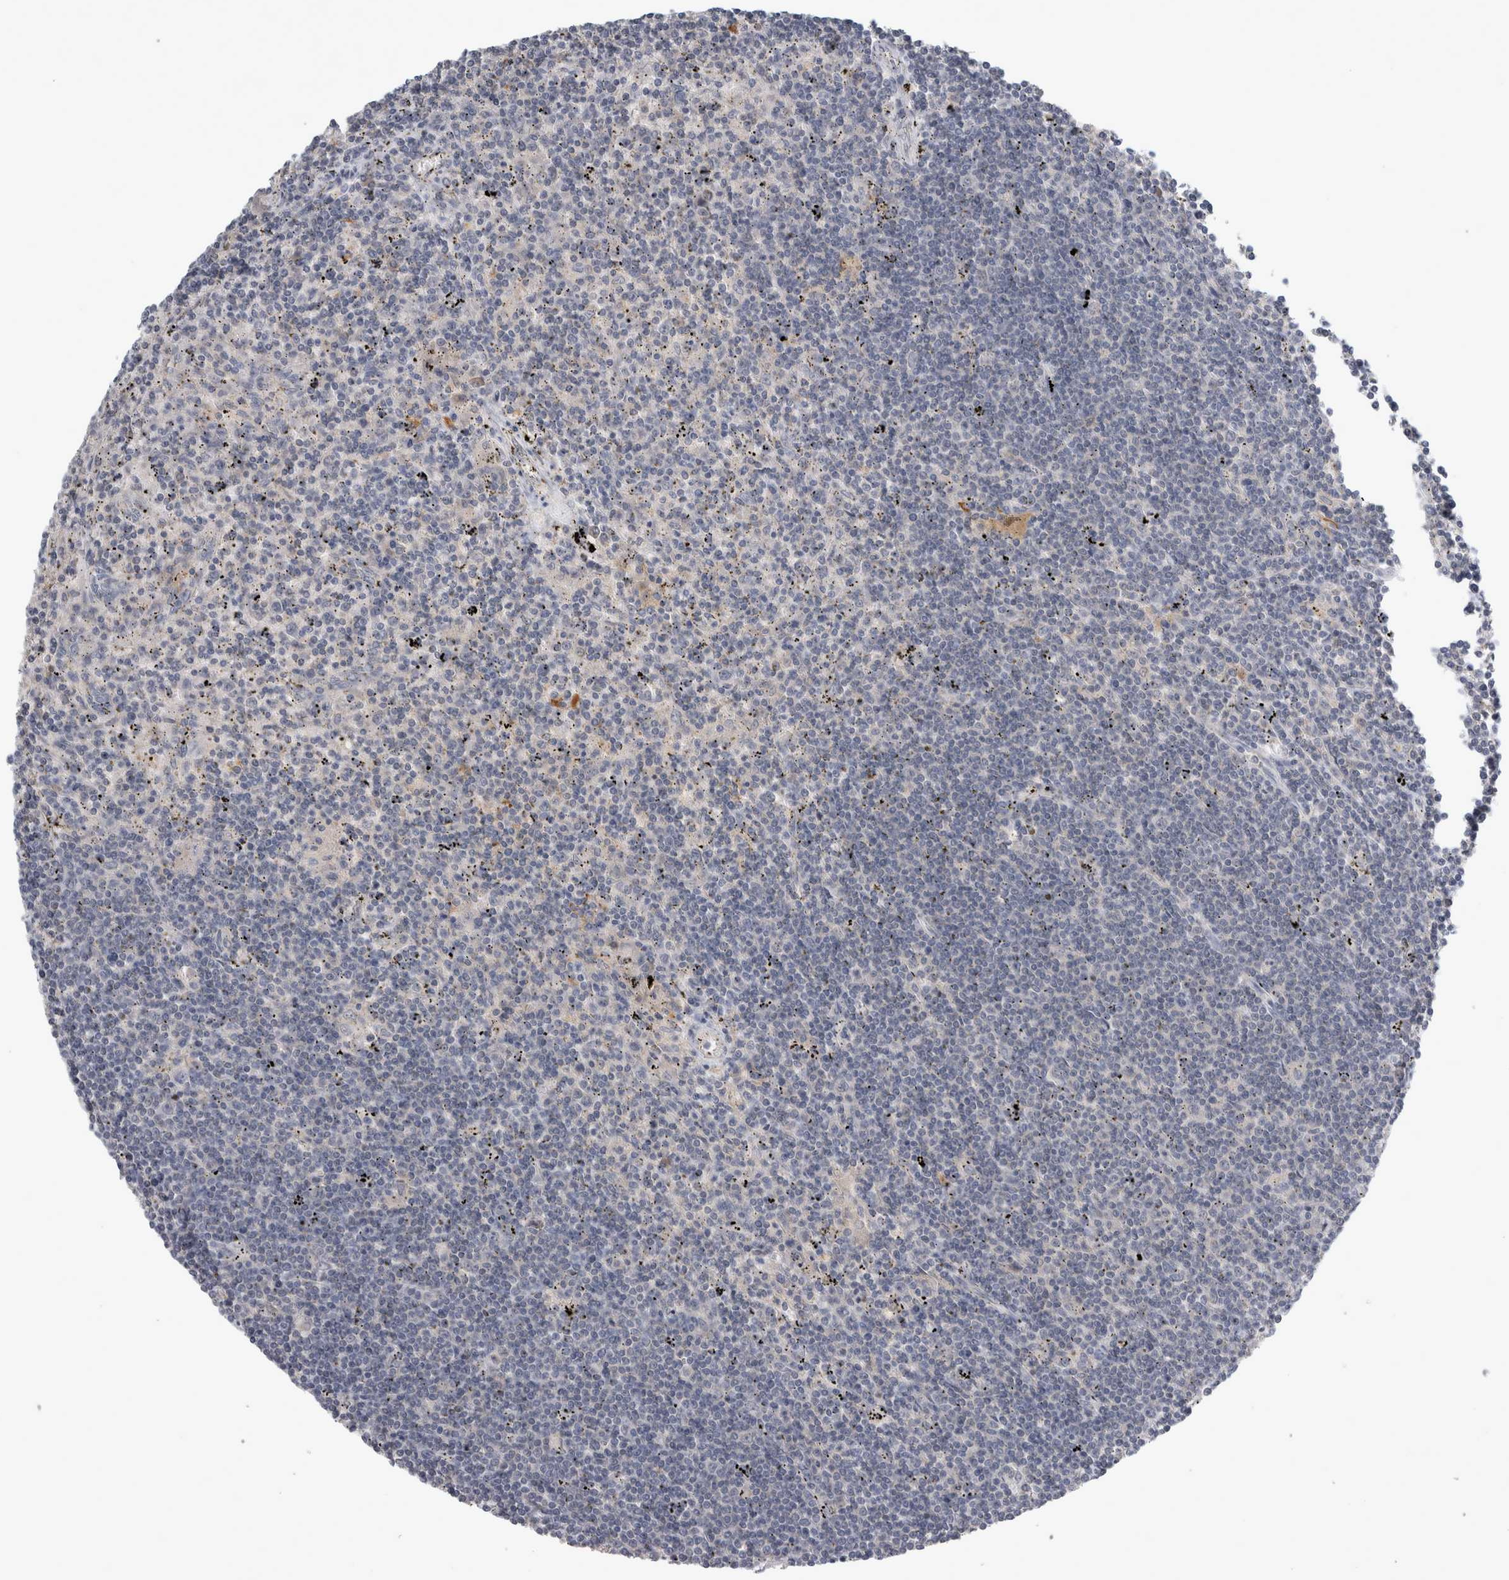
{"staining": {"intensity": "negative", "quantity": "none", "location": "none"}, "tissue": "lymphoma", "cell_type": "Tumor cells", "image_type": "cancer", "snomed": [{"axis": "morphology", "description": "Malignant lymphoma, non-Hodgkin's type, Low grade"}, {"axis": "topography", "description": "Spleen"}], "caption": "This is a image of immunohistochemistry (IHC) staining of low-grade malignant lymphoma, non-Hodgkin's type, which shows no positivity in tumor cells. Brightfield microscopy of IHC stained with DAB (brown) and hematoxylin (blue), captured at high magnification.", "gene": "SLC22A11", "patient": {"sex": "male", "age": 76}}